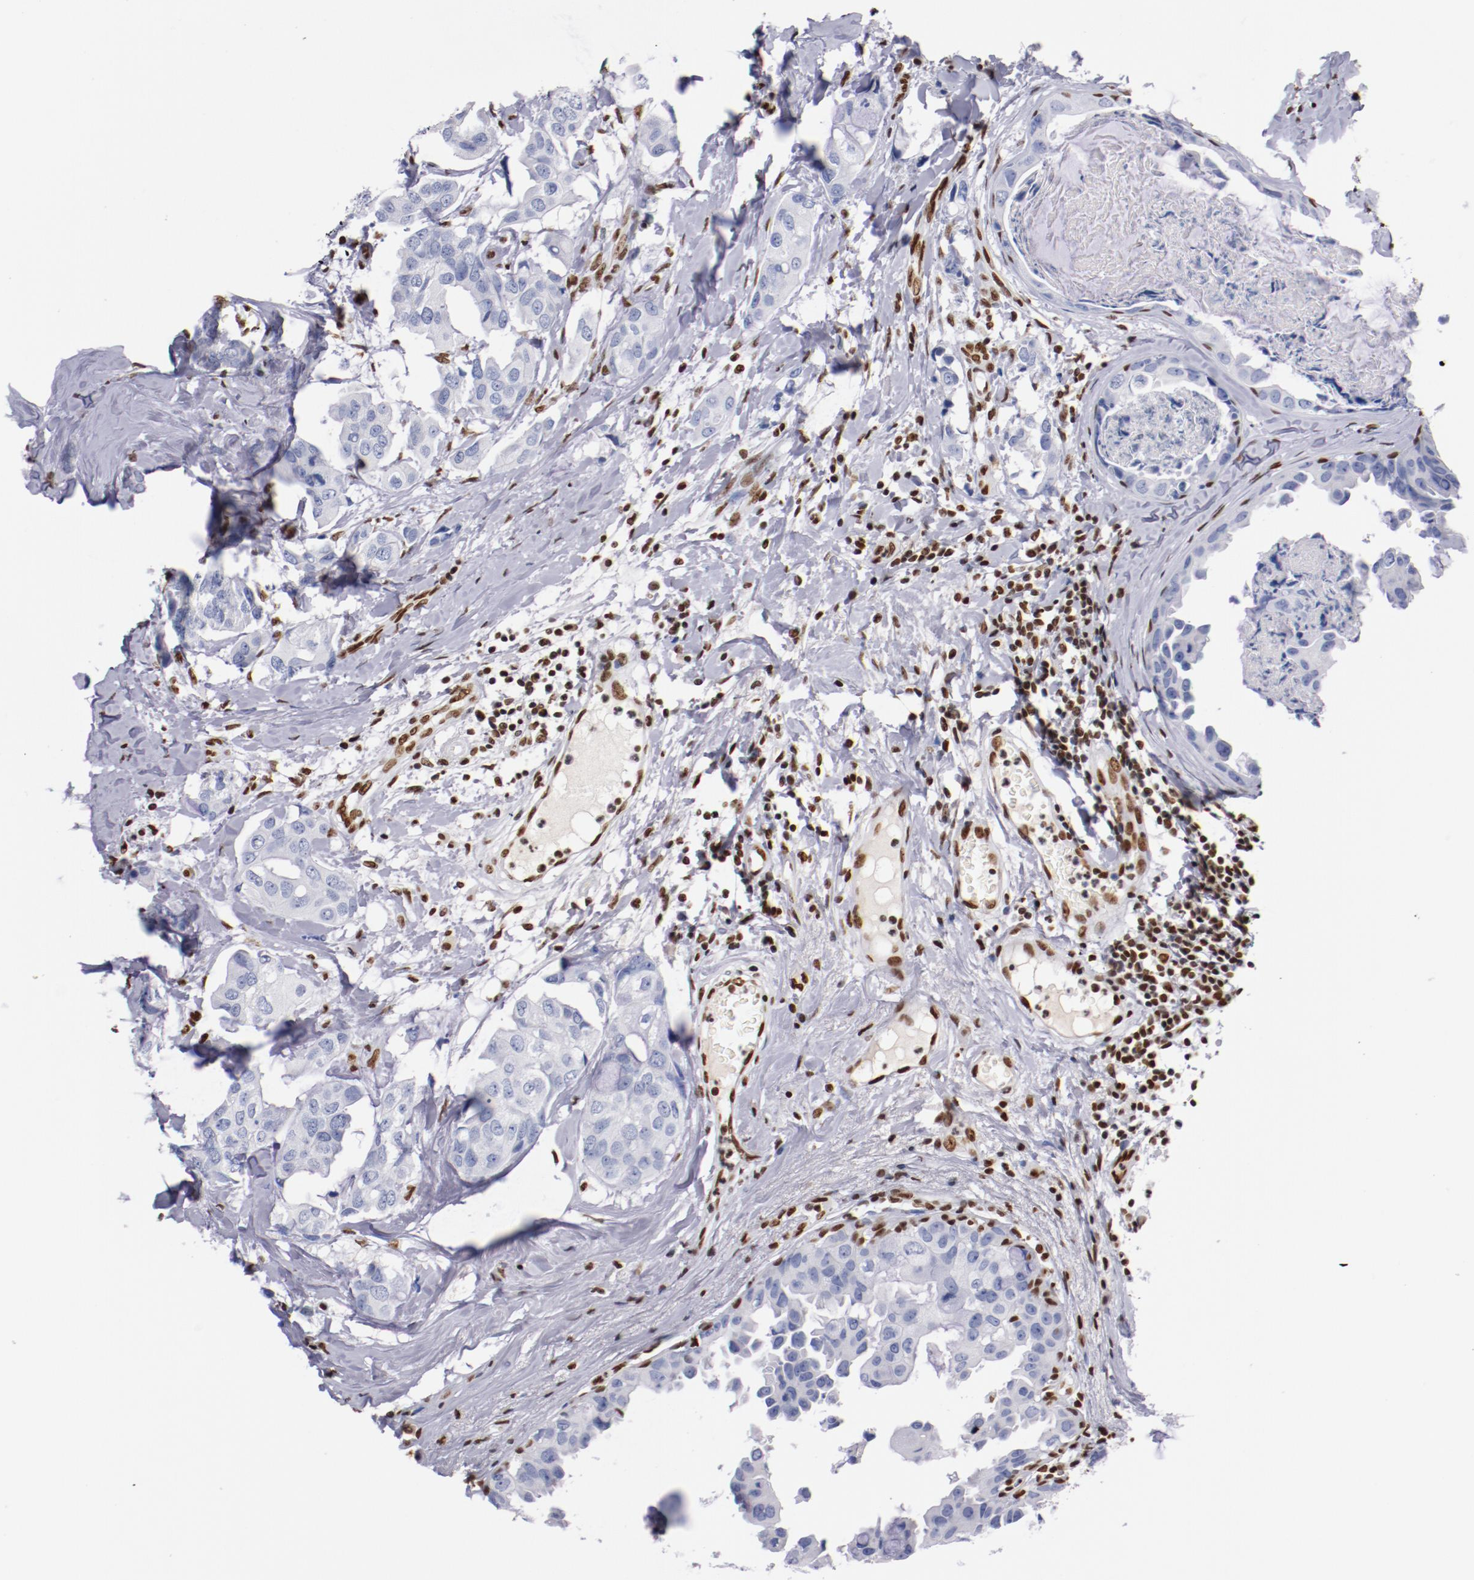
{"staining": {"intensity": "negative", "quantity": "none", "location": "none"}, "tissue": "breast cancer", "cell_type": "Tumor cells", "image_type": "cancer", "snomed": [{"axis": "morphology", "description": "Duct carcinoma"}, {"axis": "topography", "description": "Breast"}], "caption": "High power microscopy image of an immunohistochemistry micrograph of breast cancer (infiltrating ductal carcinoma), revealing no significant expression in tumor cells.", "gene": "IFI16", "patient": {"sex": "female", "age": 40}}